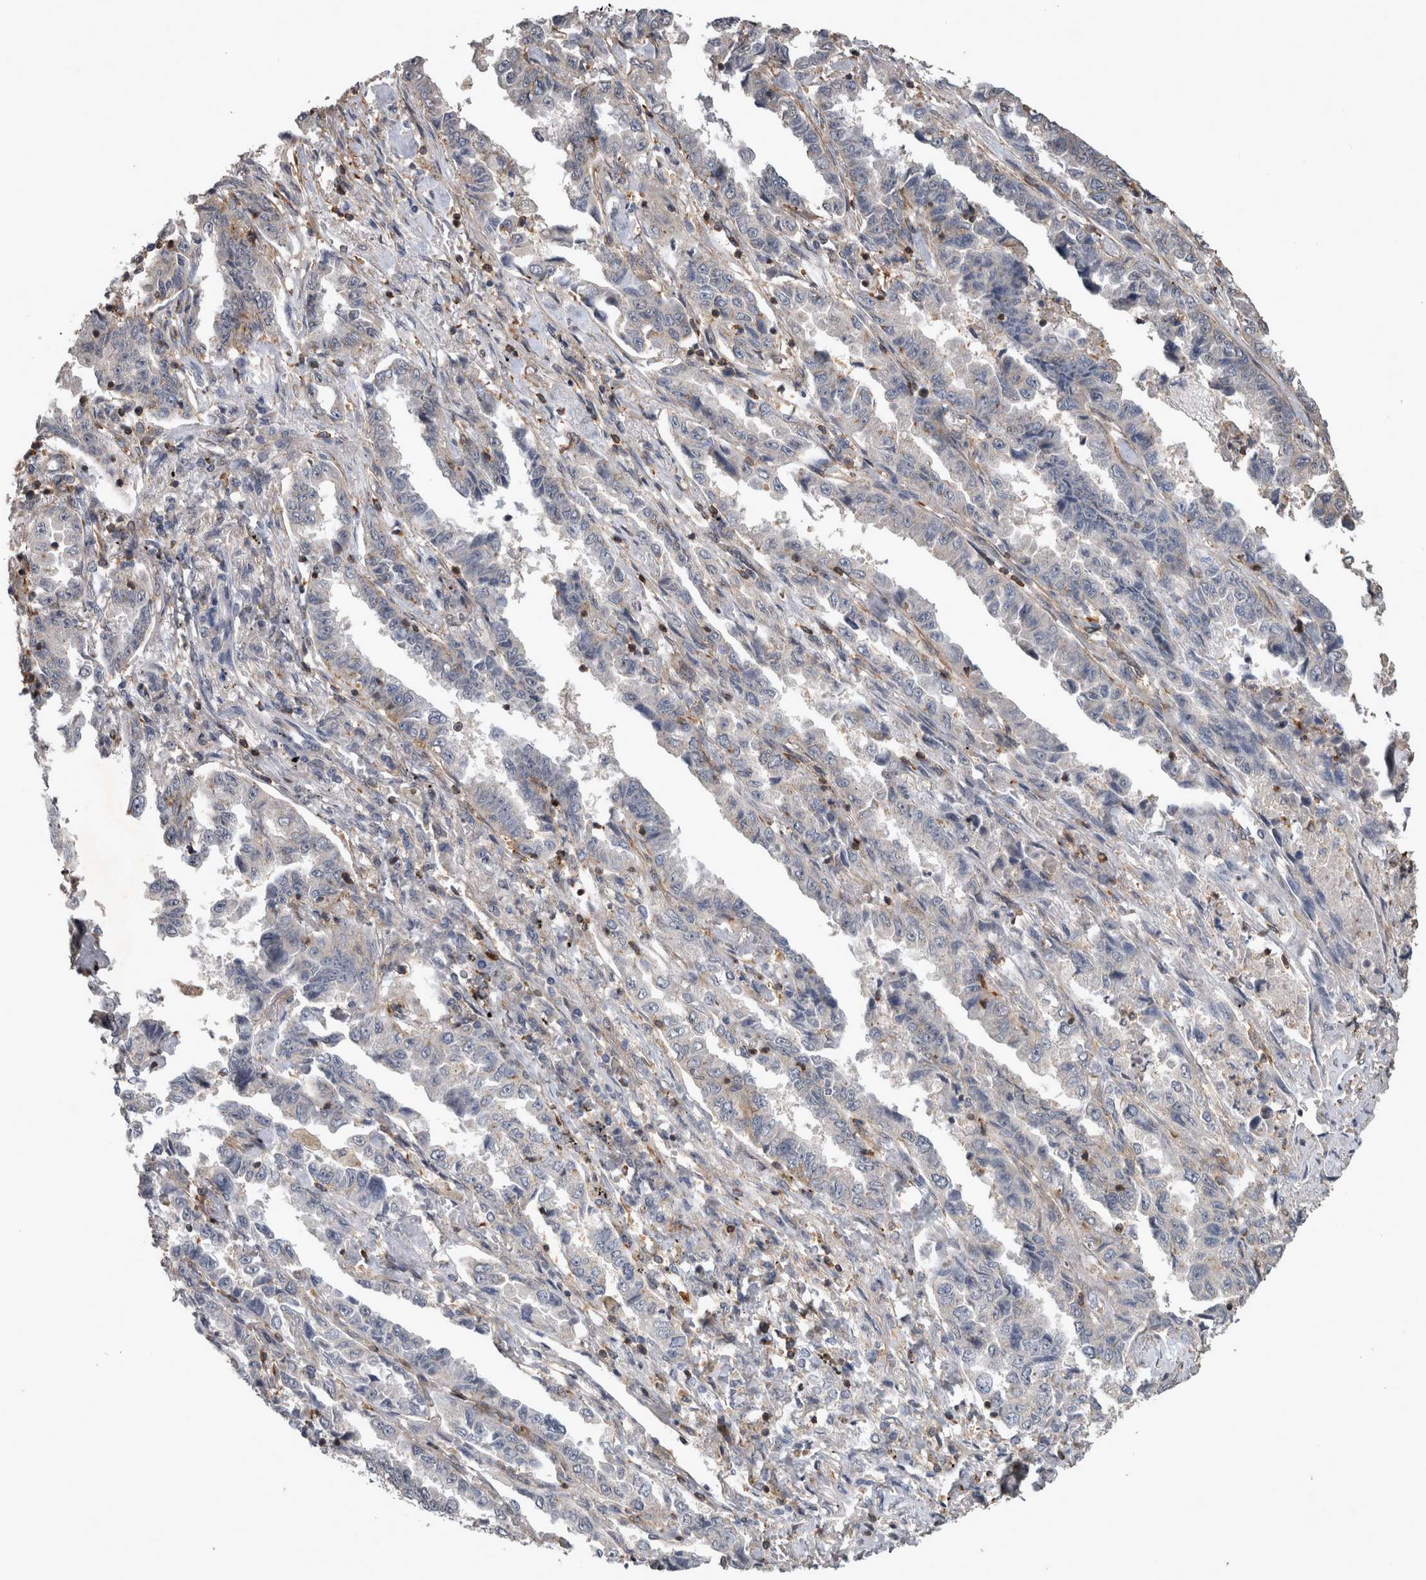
{"staining": {"intensity": "negative", "quantity": "none", "location": "none"}, "tissue": "lung cancer", "cell_type": "Tumor cells", "image_type": "cancer", "snomed": [{"axis": "morphology", "description": "Adenocarcinoma, NOS"}, {"axis": "topography", "description": "Lung"}], "caption": "This is a image of IHC staining of lung cancer, which shows no positivity in tumor cells.", "gene": "SPATA48", "patient": {"sex": "female", "age": 51}}